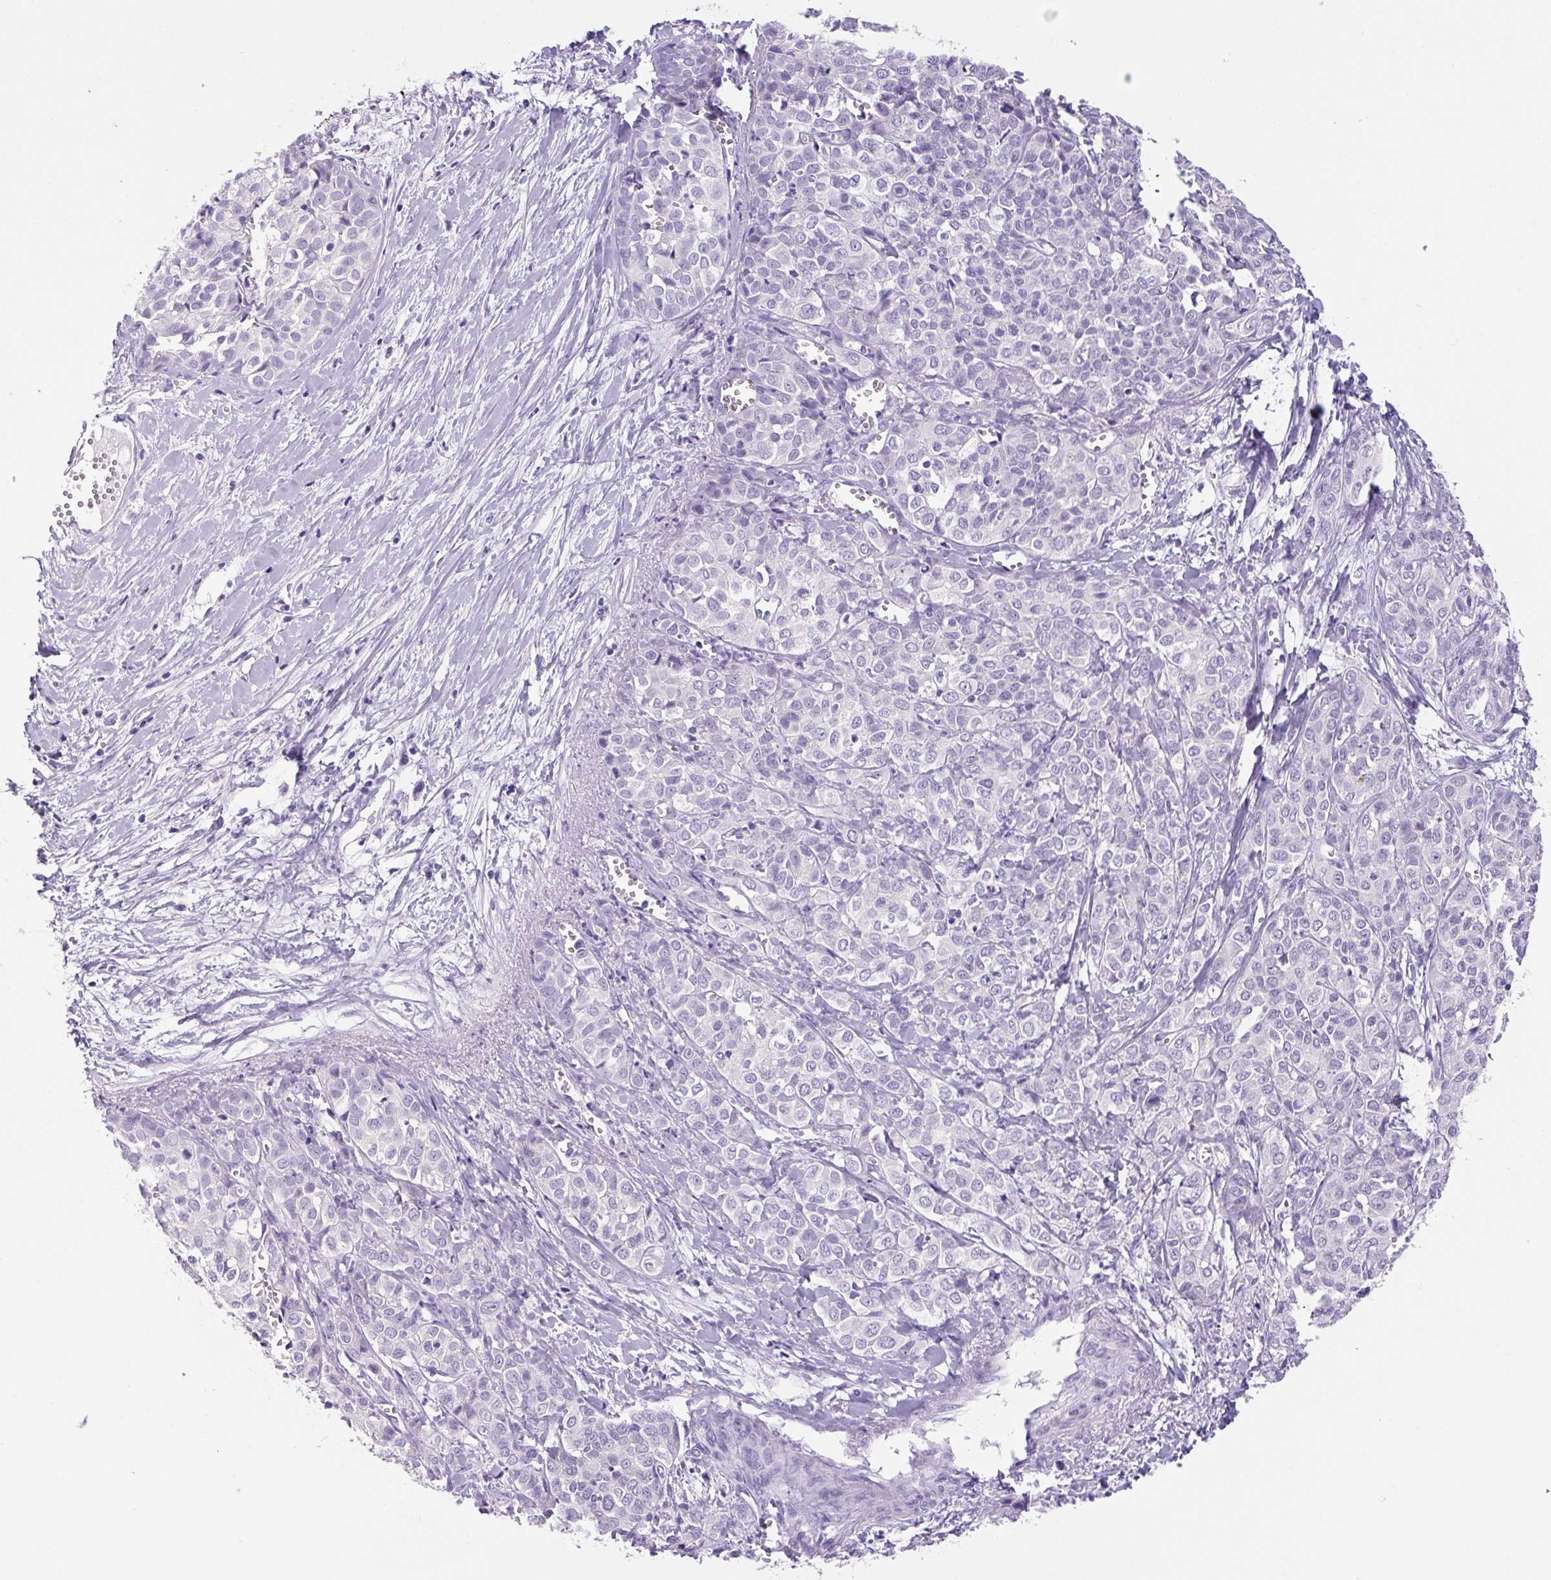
{"staining": {"intensity": "negative", "quantity": "none", "location": "none"}, "tissue": "liver cancer", "cell_type": "Tumor cells", "image_type": "cancer", "snomed": [{"axis": "morphology", "description": "Cholangiocarcinoma"}, {"axis": "topography", "description": "Liver"}], "caption": "Human liver cancer stained for a protein using immunohistochemistry demonstrates no staining in tumor cells.", "gene": "CHGA", "patient": {"sex": "female", "age": 77}}